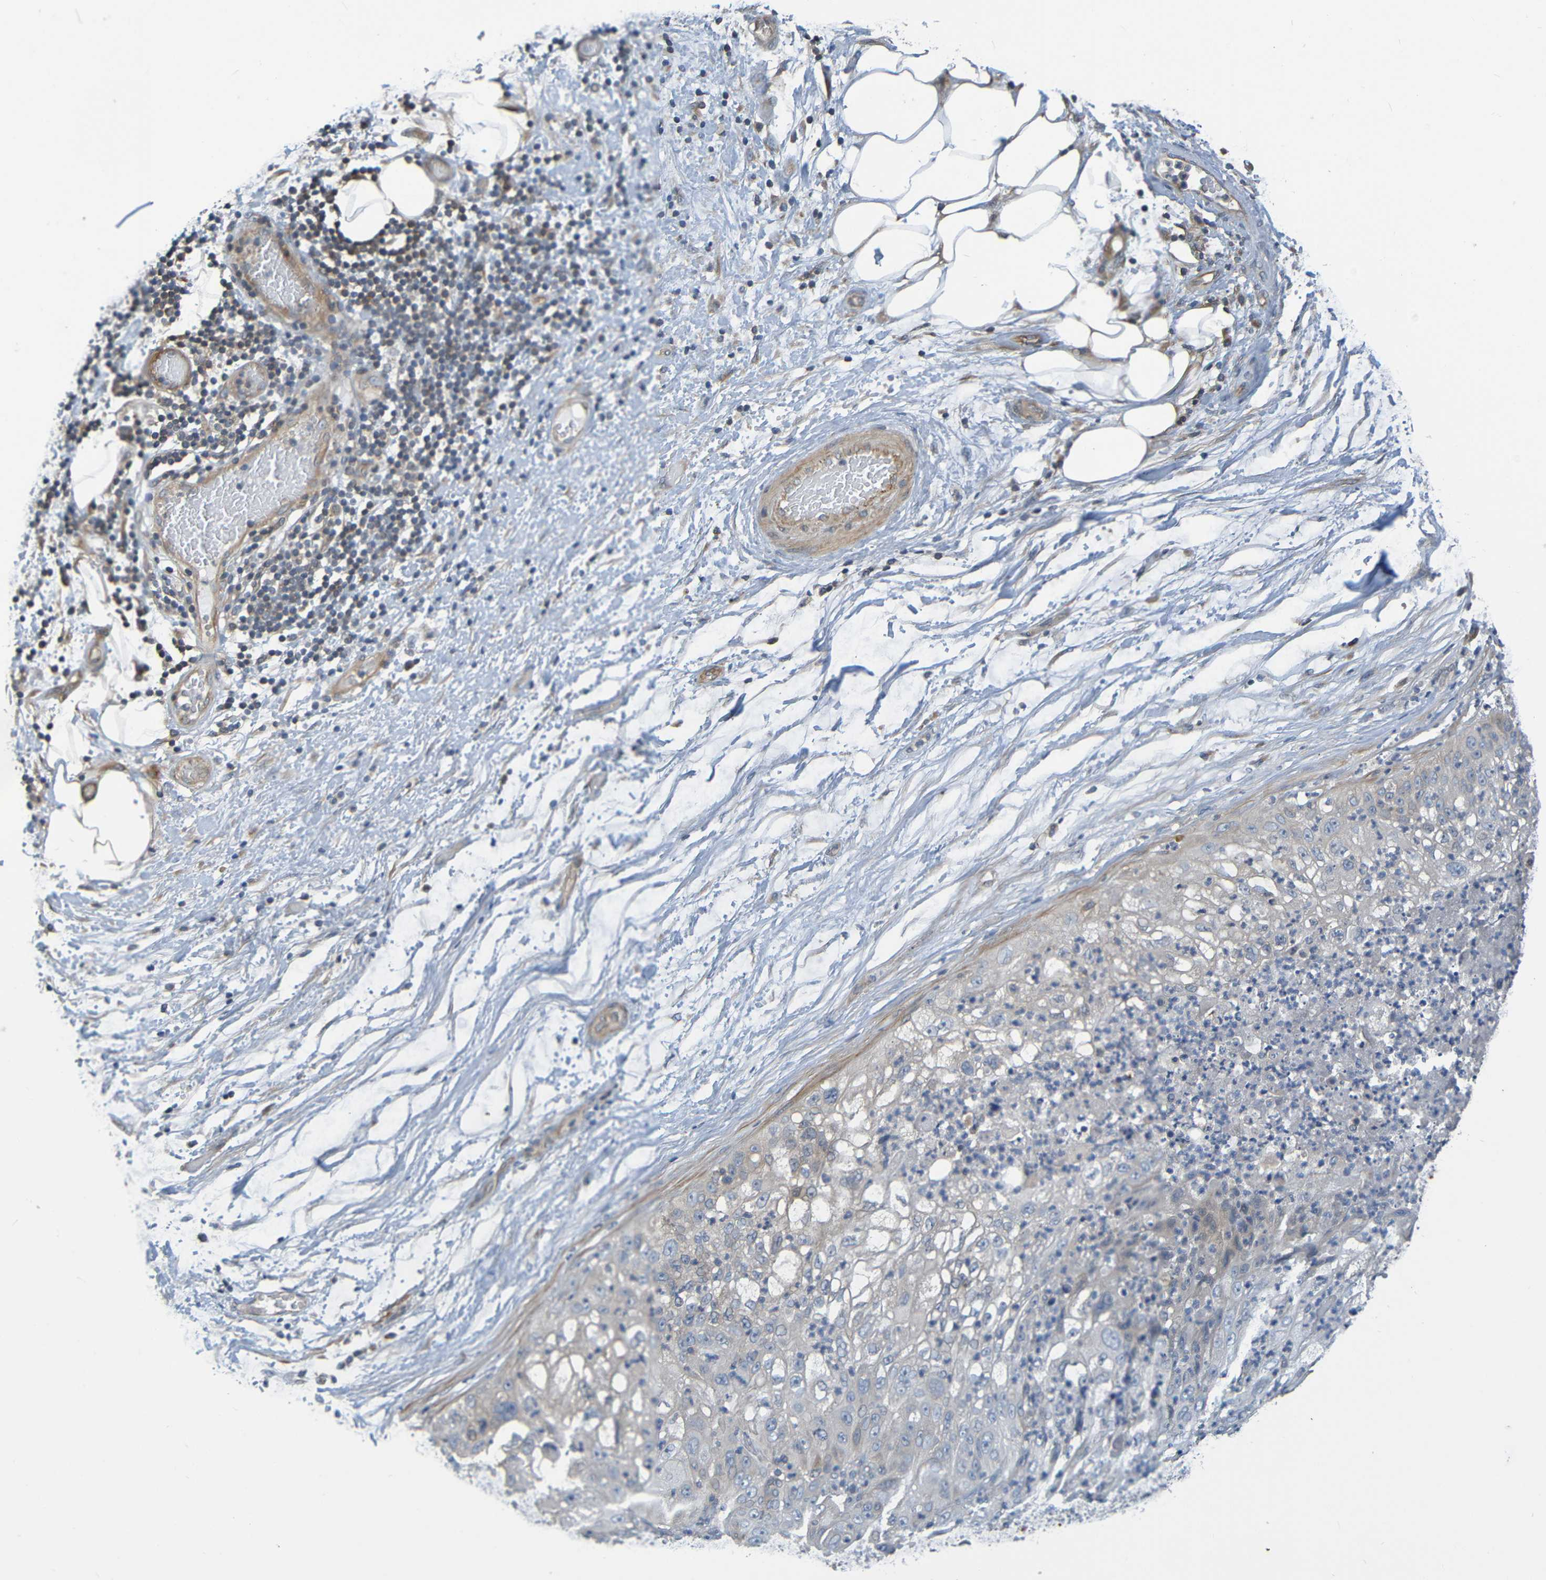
{"staining": {"intensity": "weak", "quantity": "25%-75%", "location": "cytoplasmic/membranous"}, "tissue": "lung cancer", "cell_type": "Tumor cells", "image_type": "cancer", "snomed": [{"axis": "morphology", "description": "Inflammation, NOS"}, {"axis": "morphology", "description": "Squamous cell carcinoma, NOS"}, {"axis": "topography", "description": "Lymph node"}, {"axis": "topography", "description": "Soft tissue"}, {"axis": "topography", "description": "Lung"}], "caption": "Protein expression by immunohistochemistry shows weak cytoplasmic/membranous positivity in about 25%-75% of tumor cells in squamous cell carcinoma (lung).", "gene": "CYP4F2", "patient": {"sex": "male", "age": 66}}